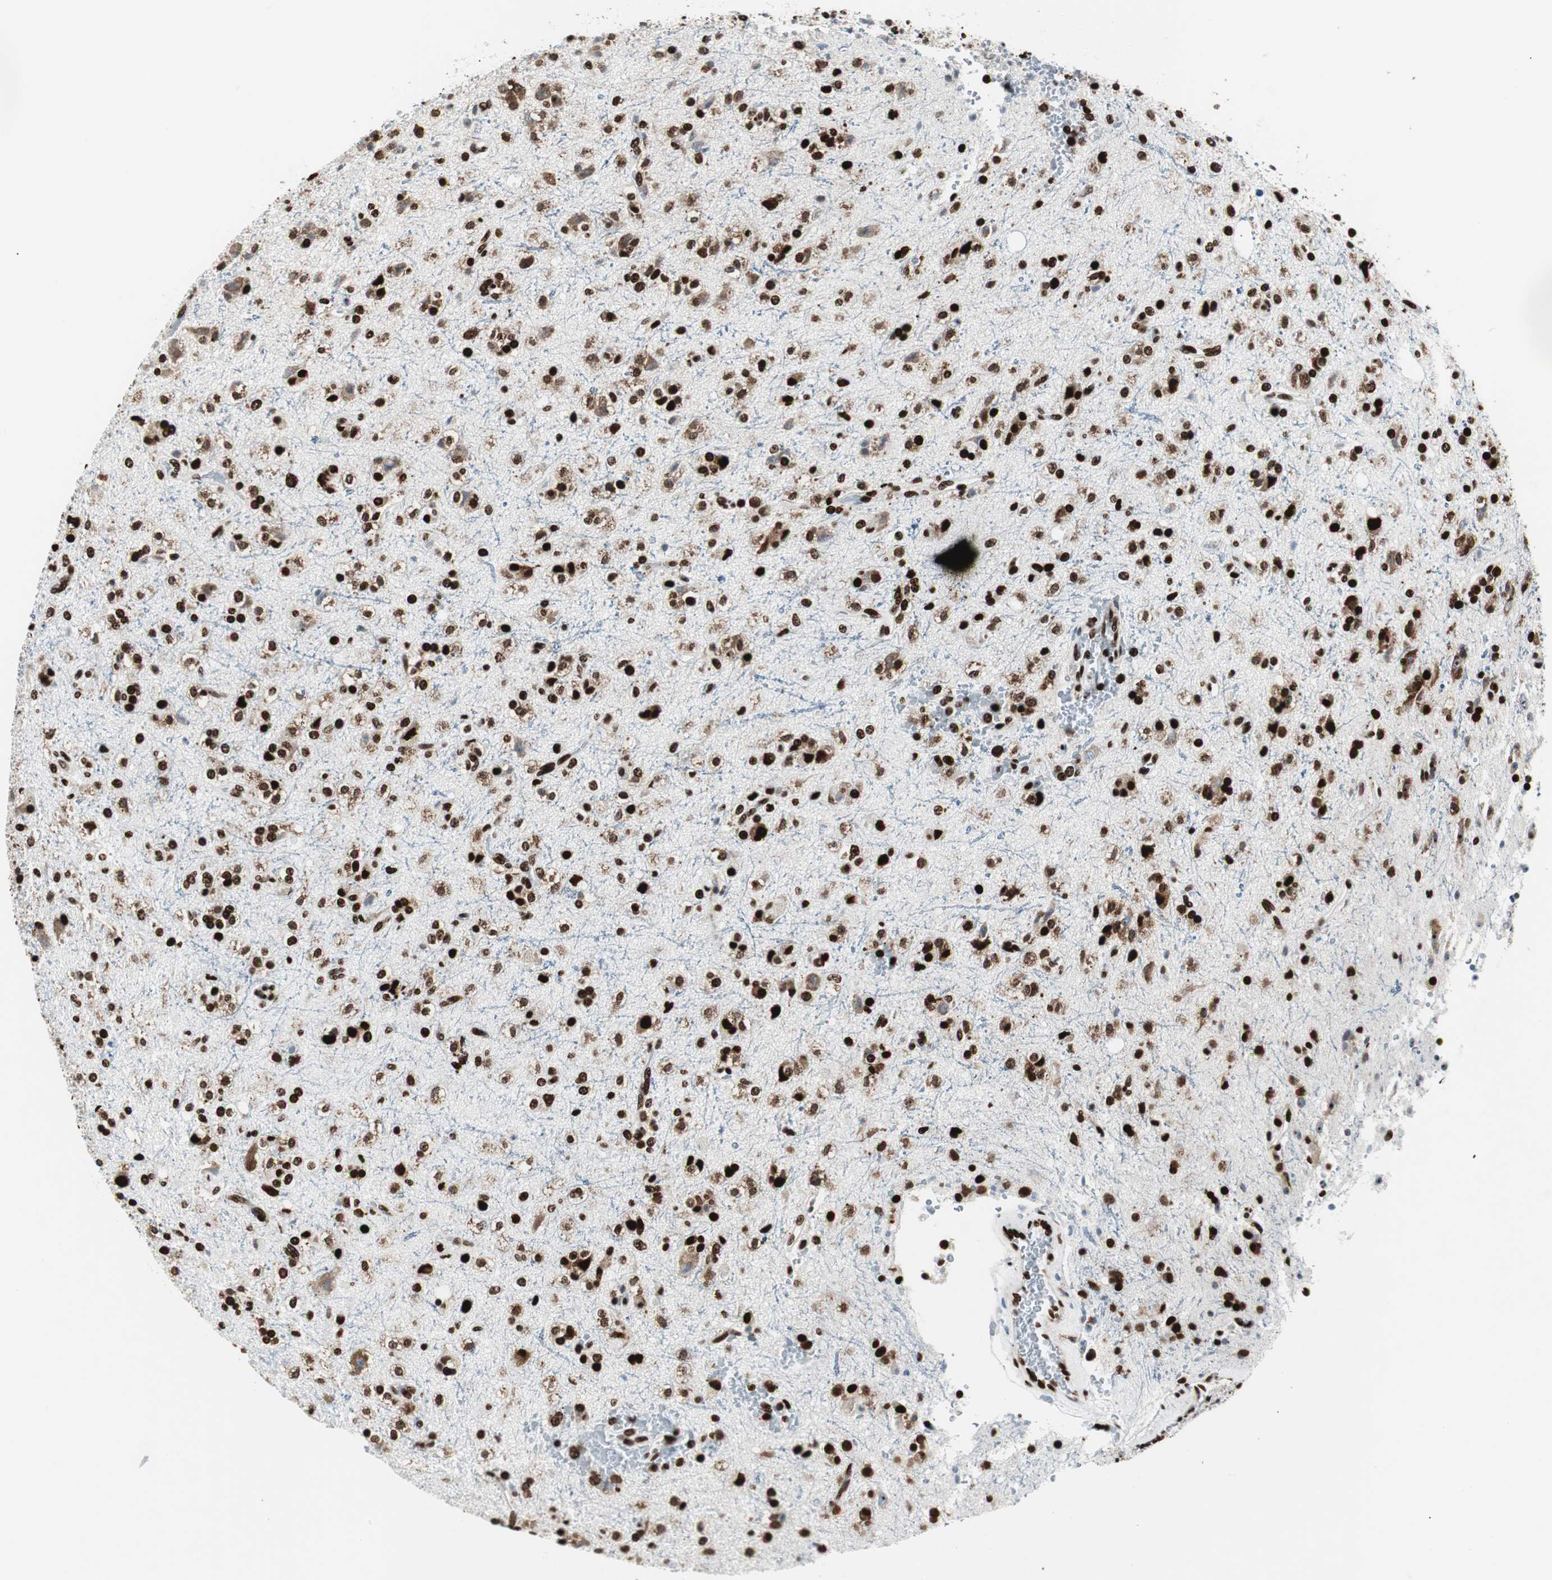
{"staining": {"intensity": "strong", "quantity": ">75%", "location": "nuclear"}, "tissue": "glioma", "cell_type": "Tumor cells", "image_type": "cancer", "snomed": [{"axis": "morphology", "description": "Glioma, malignant, High grade"}, {"axis": "topography", "description": "Brain"}], "caption": "High-power microscopy captured an immunohistochemistry image of glioma, revealing strong nuclear staining in about >75% of tumor cells.", "gene": "NCL", "patient": {"sex": "male", "age": 47}}